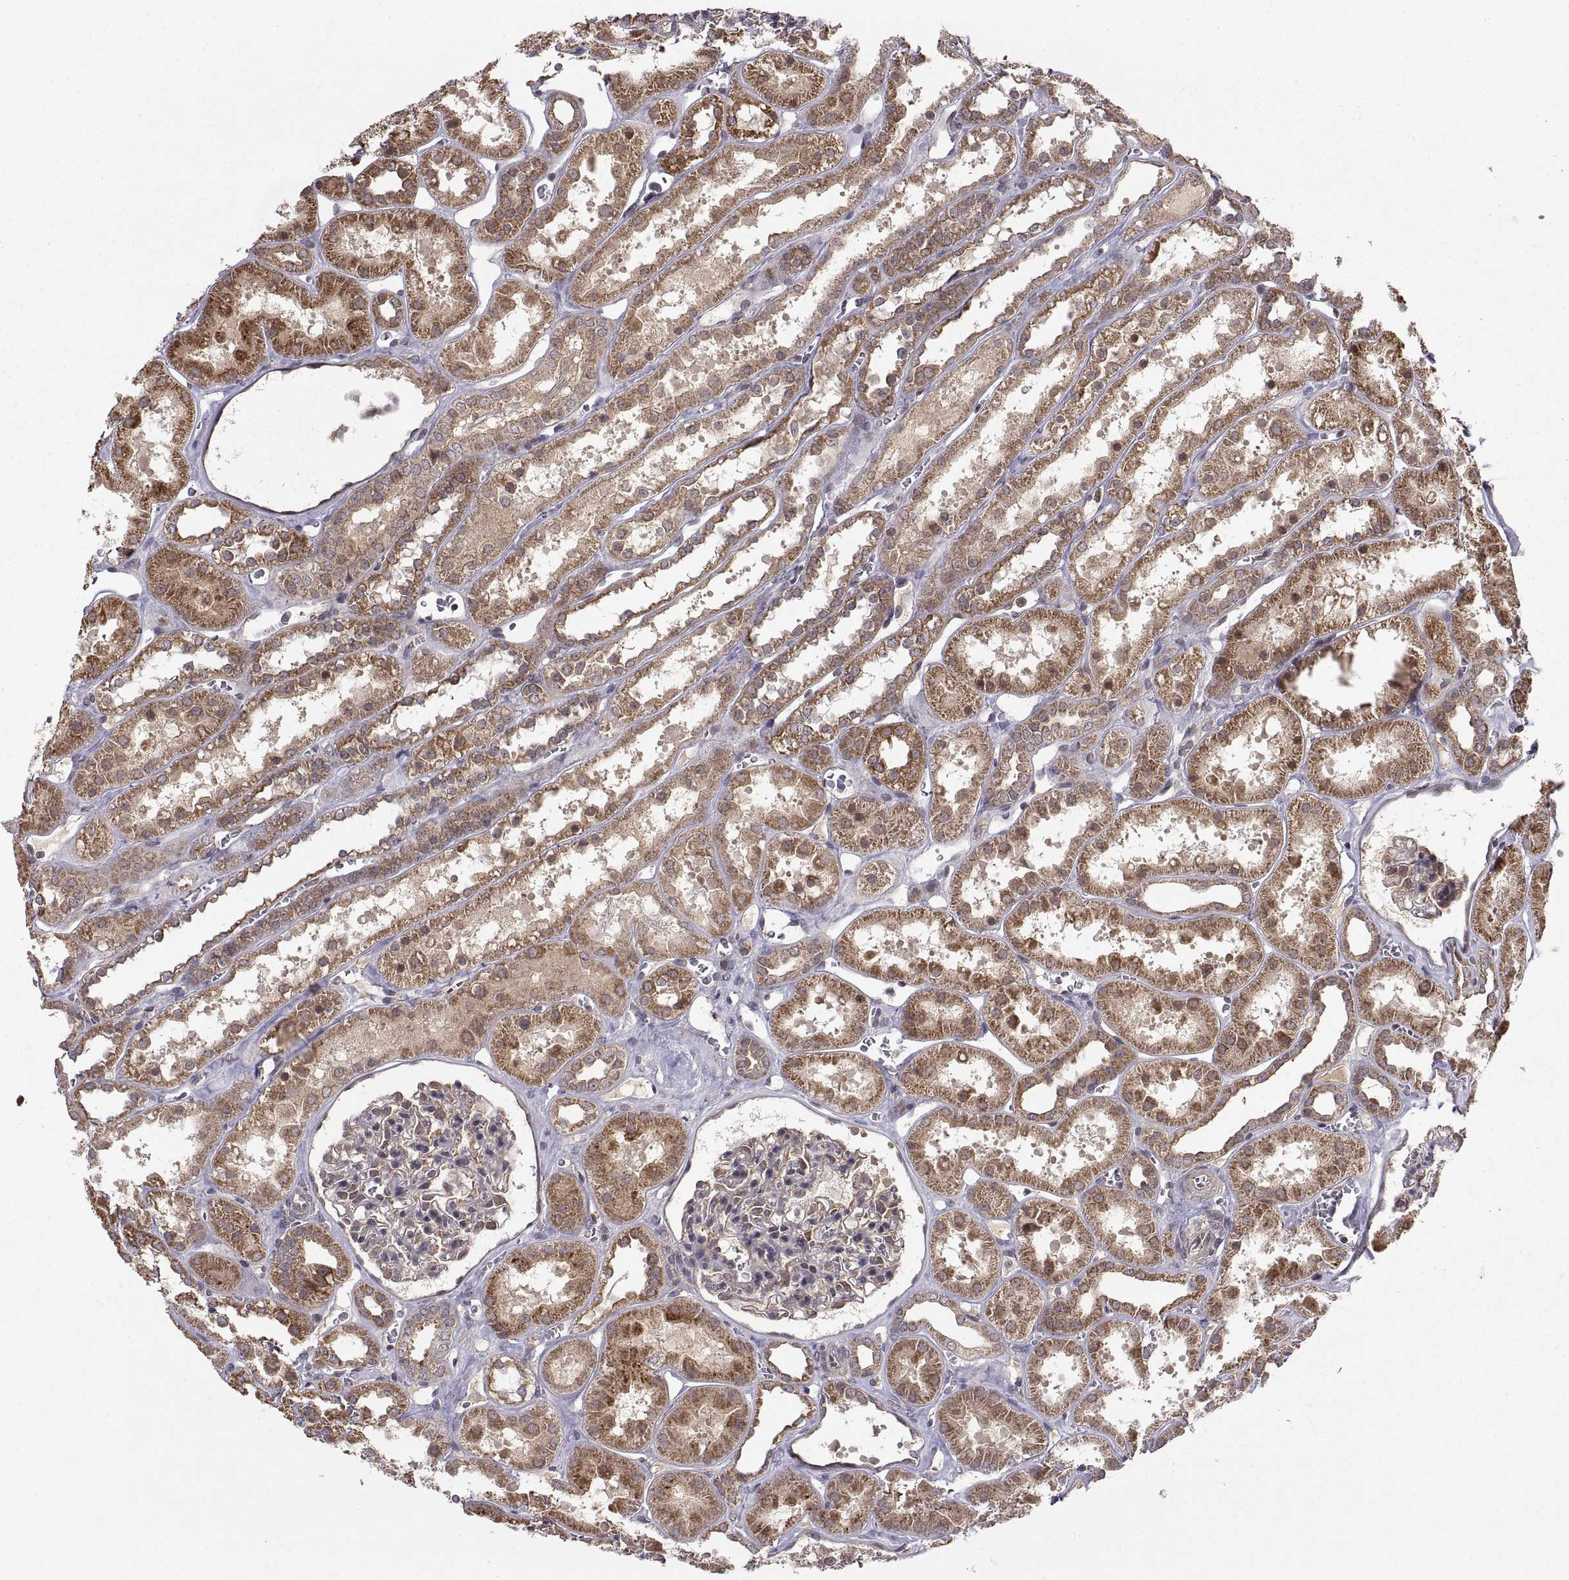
{"staining": {"intensity": "moderate", "quantity": "<25%", "location": "cytoplasmic/membranous"}, "tissue": "kidney", "cell_type": "Cells in glomeruli", "image_type": "normal", "snomed": [{"axis": "morphology", "description": "Normal tissue, NOS"}, {"axis": "topography", "description": "Kidney"}], "caption": "Protein positivity by immunohistochemistry demonstrates moderate cytoplasmic/membranous staining in about <25% of cells in glomeruli in unremarkable kidney.", "gene": "ABL2", "patient": {"sex": "female", "age": 41}}